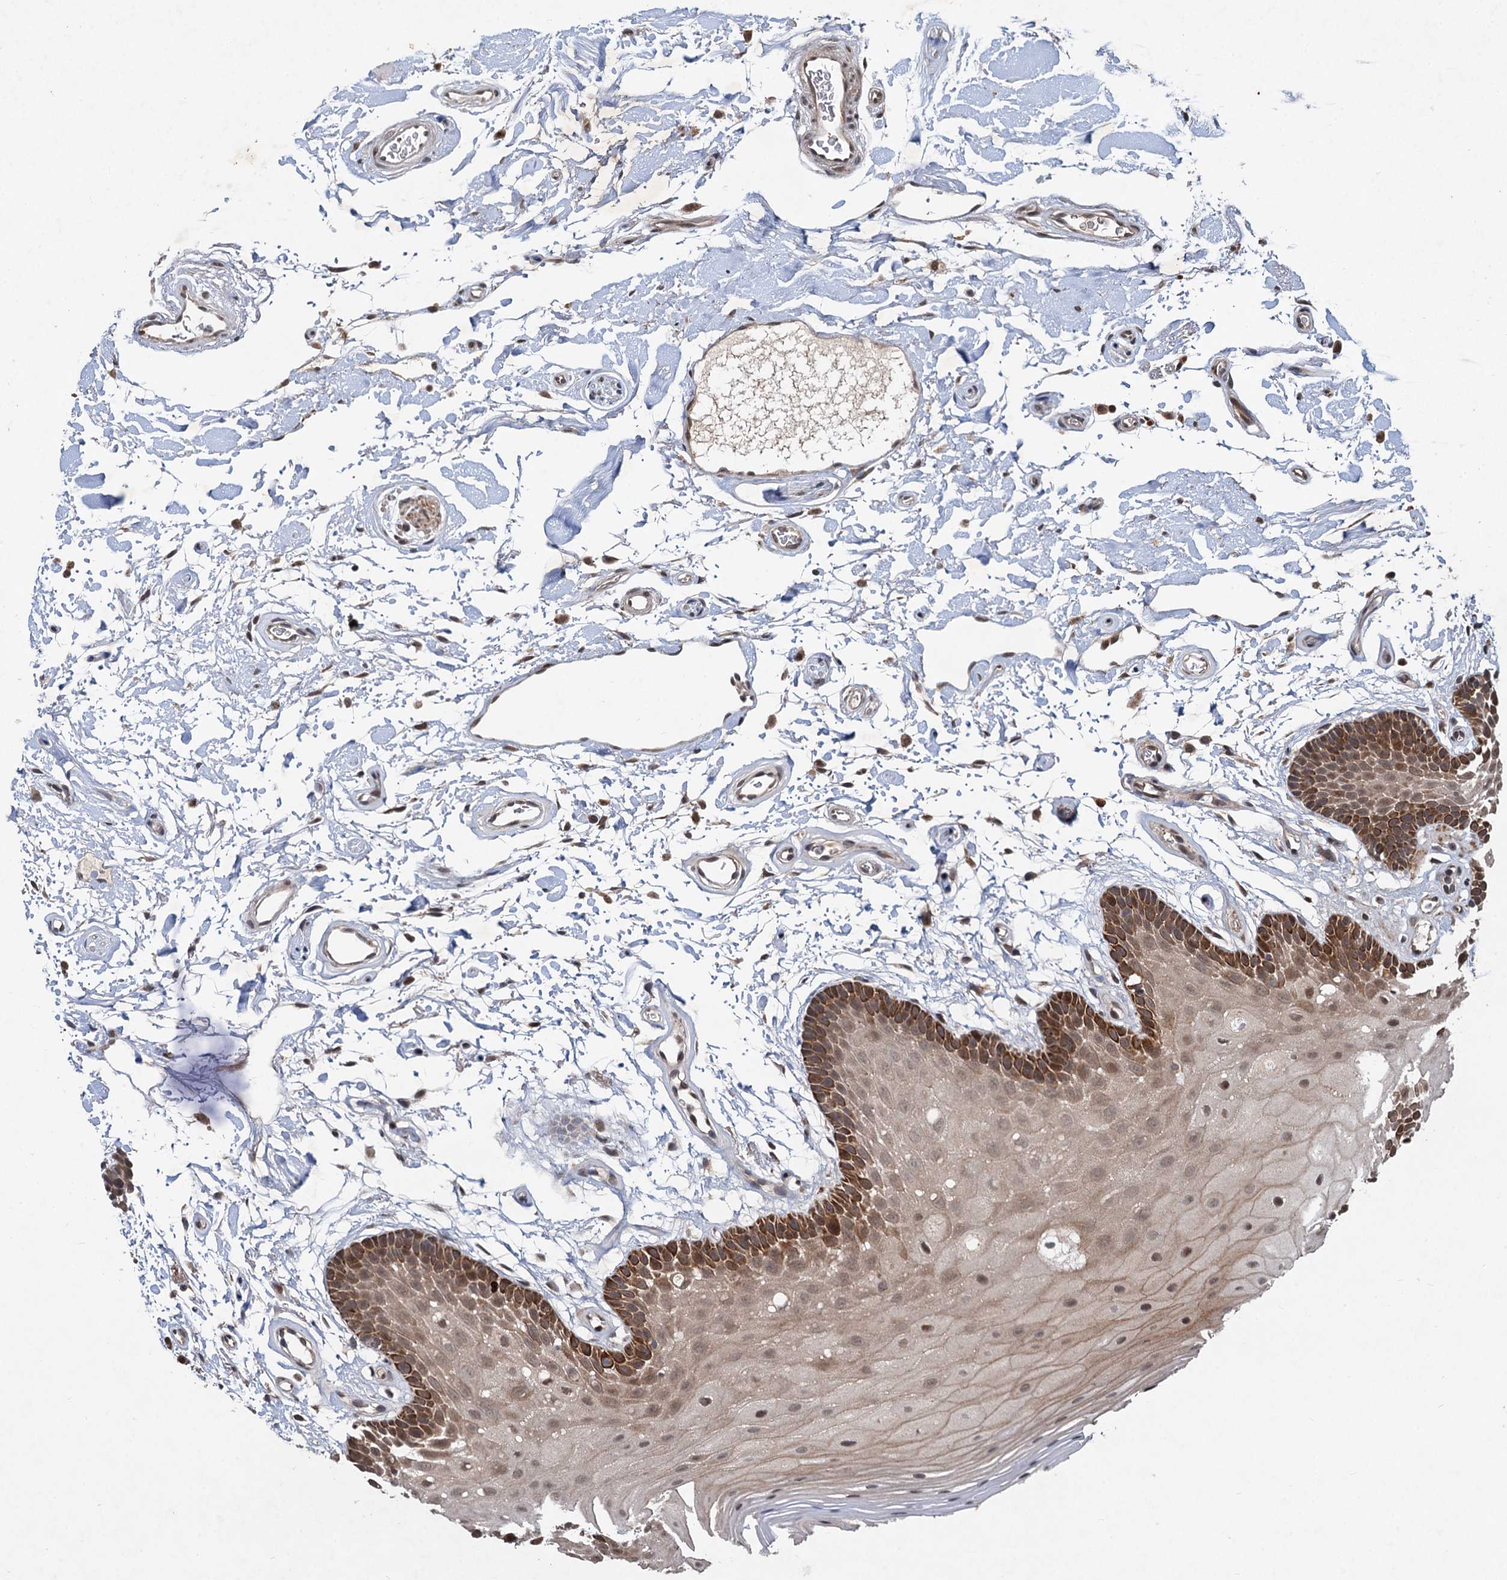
{"staining": {"intensity": "strong", "quantity": "25%-75%", "location": "cytoplasmic/membranous,nuclear"}, "tissue": "oral mucosa", "cell_type": "Squamous epithelial cells", "image_type": "normal", "snomed": [{"axis": "morphology", "description": "Normal tissue, NOS"}, {"axis": "topography", "description": "Oral tissue"}], "caption": "A brown stain highlights strong cytoplasmic/membranous,nuclear expression of a protein in squamous epithelial cells of unremarkable oral mucosa.", "gene": "REP15", "patient": {"sex": "male", "age": 62}}